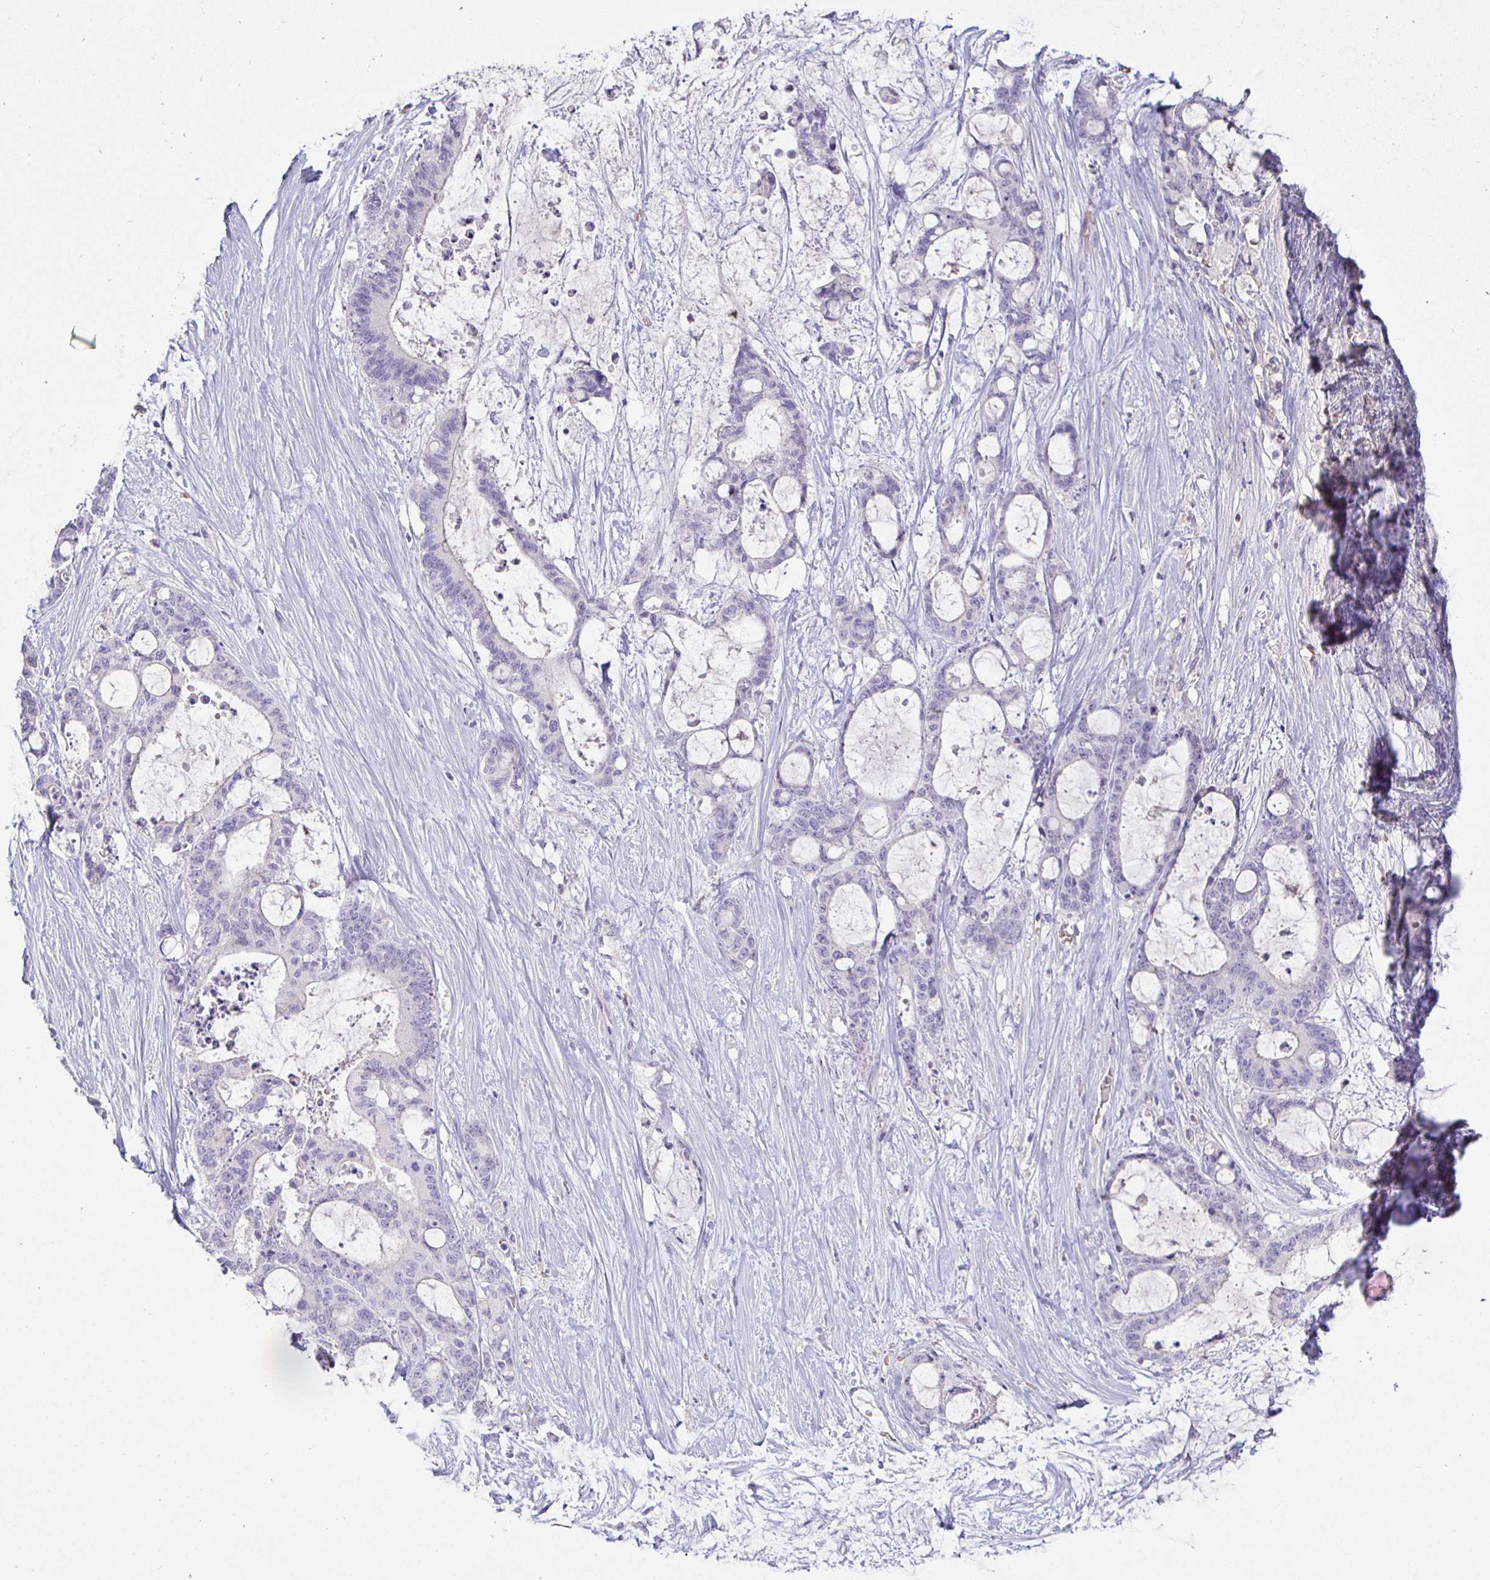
{"staining": {"intensity": "negative", "quantity": "none", "location": "none"}, "tissue": "liver cancer", "cell_type": "Tumor cells", "image_type": "cancer", "snomed": [{"axis": "morphology", "description": "Normal tissue, NOS"}, {"axis": "morphology", "description": "Cholangiocarcinoma"}, {"axis": "topography", "description": "Liver"}, {"axis": "topography", "description": "Peripheral nerve tissue"}], "caption": "DAB (3,3'-diaminobenzidine) immunohistochemical staining of human cholangiocarcinoma (liver) reveals no significant expression in tumor cells.", "gene": "SIRPA", "patient": {"sex": "female", "age": 73}}